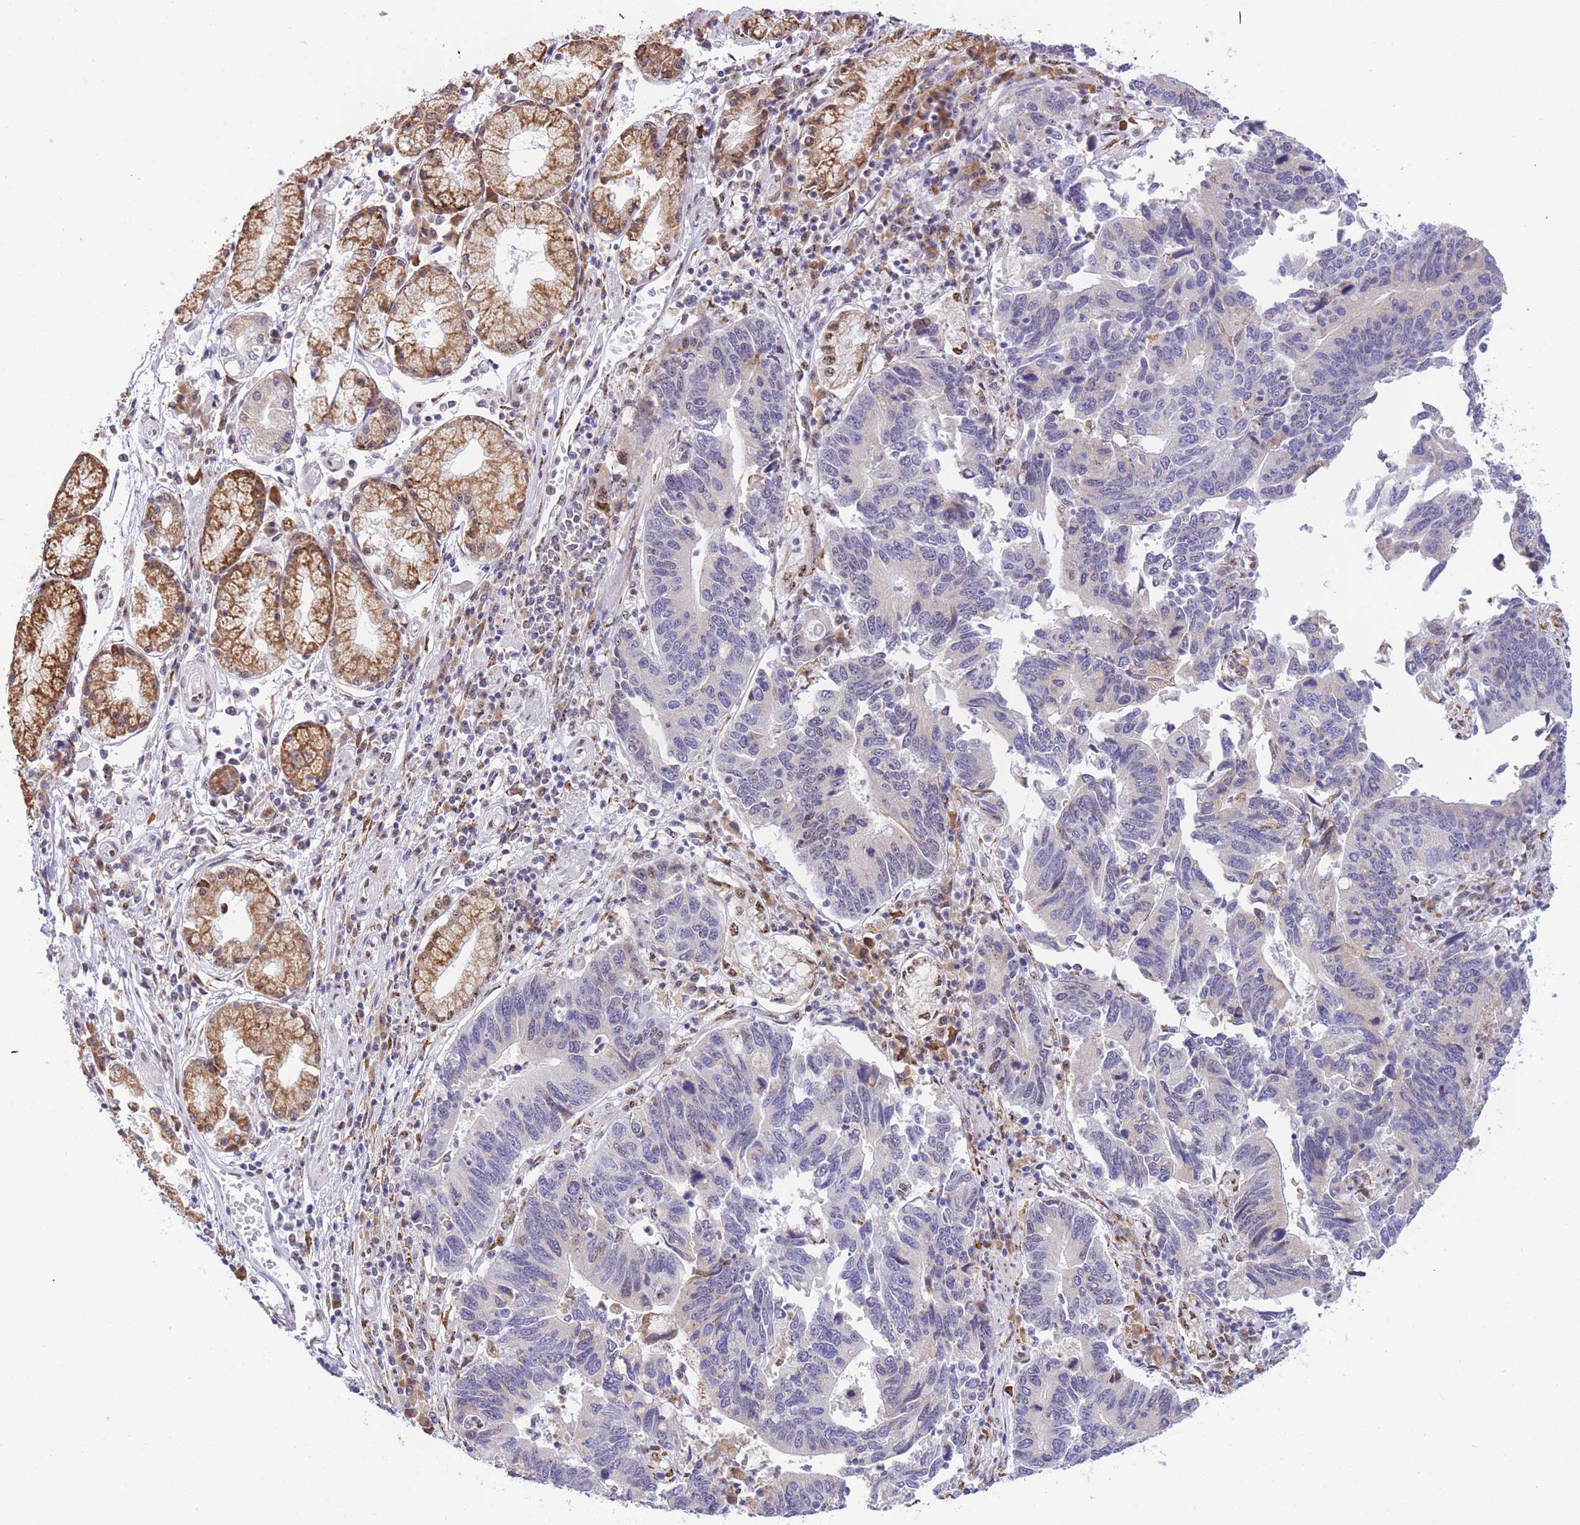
{"staining": {"intensity": "negative", "quantity": "none", "location": "none"}, "tissue": "stomach cancer", "cell_type": "Tumor cells", "image_type": "cancer", "snomed": [{"axis": "morphology", "description": "Adenocarcinoma, NOS"}, {"axis": "topography", "description": "Stomach"}], "caption": "This is an immunohistochemistry histopathology image of human adenocarcinoma (stomach). There is no staining in tumor cells.", "gene": "FAM153A", "patient": {"sex": "male", "age": 59}}